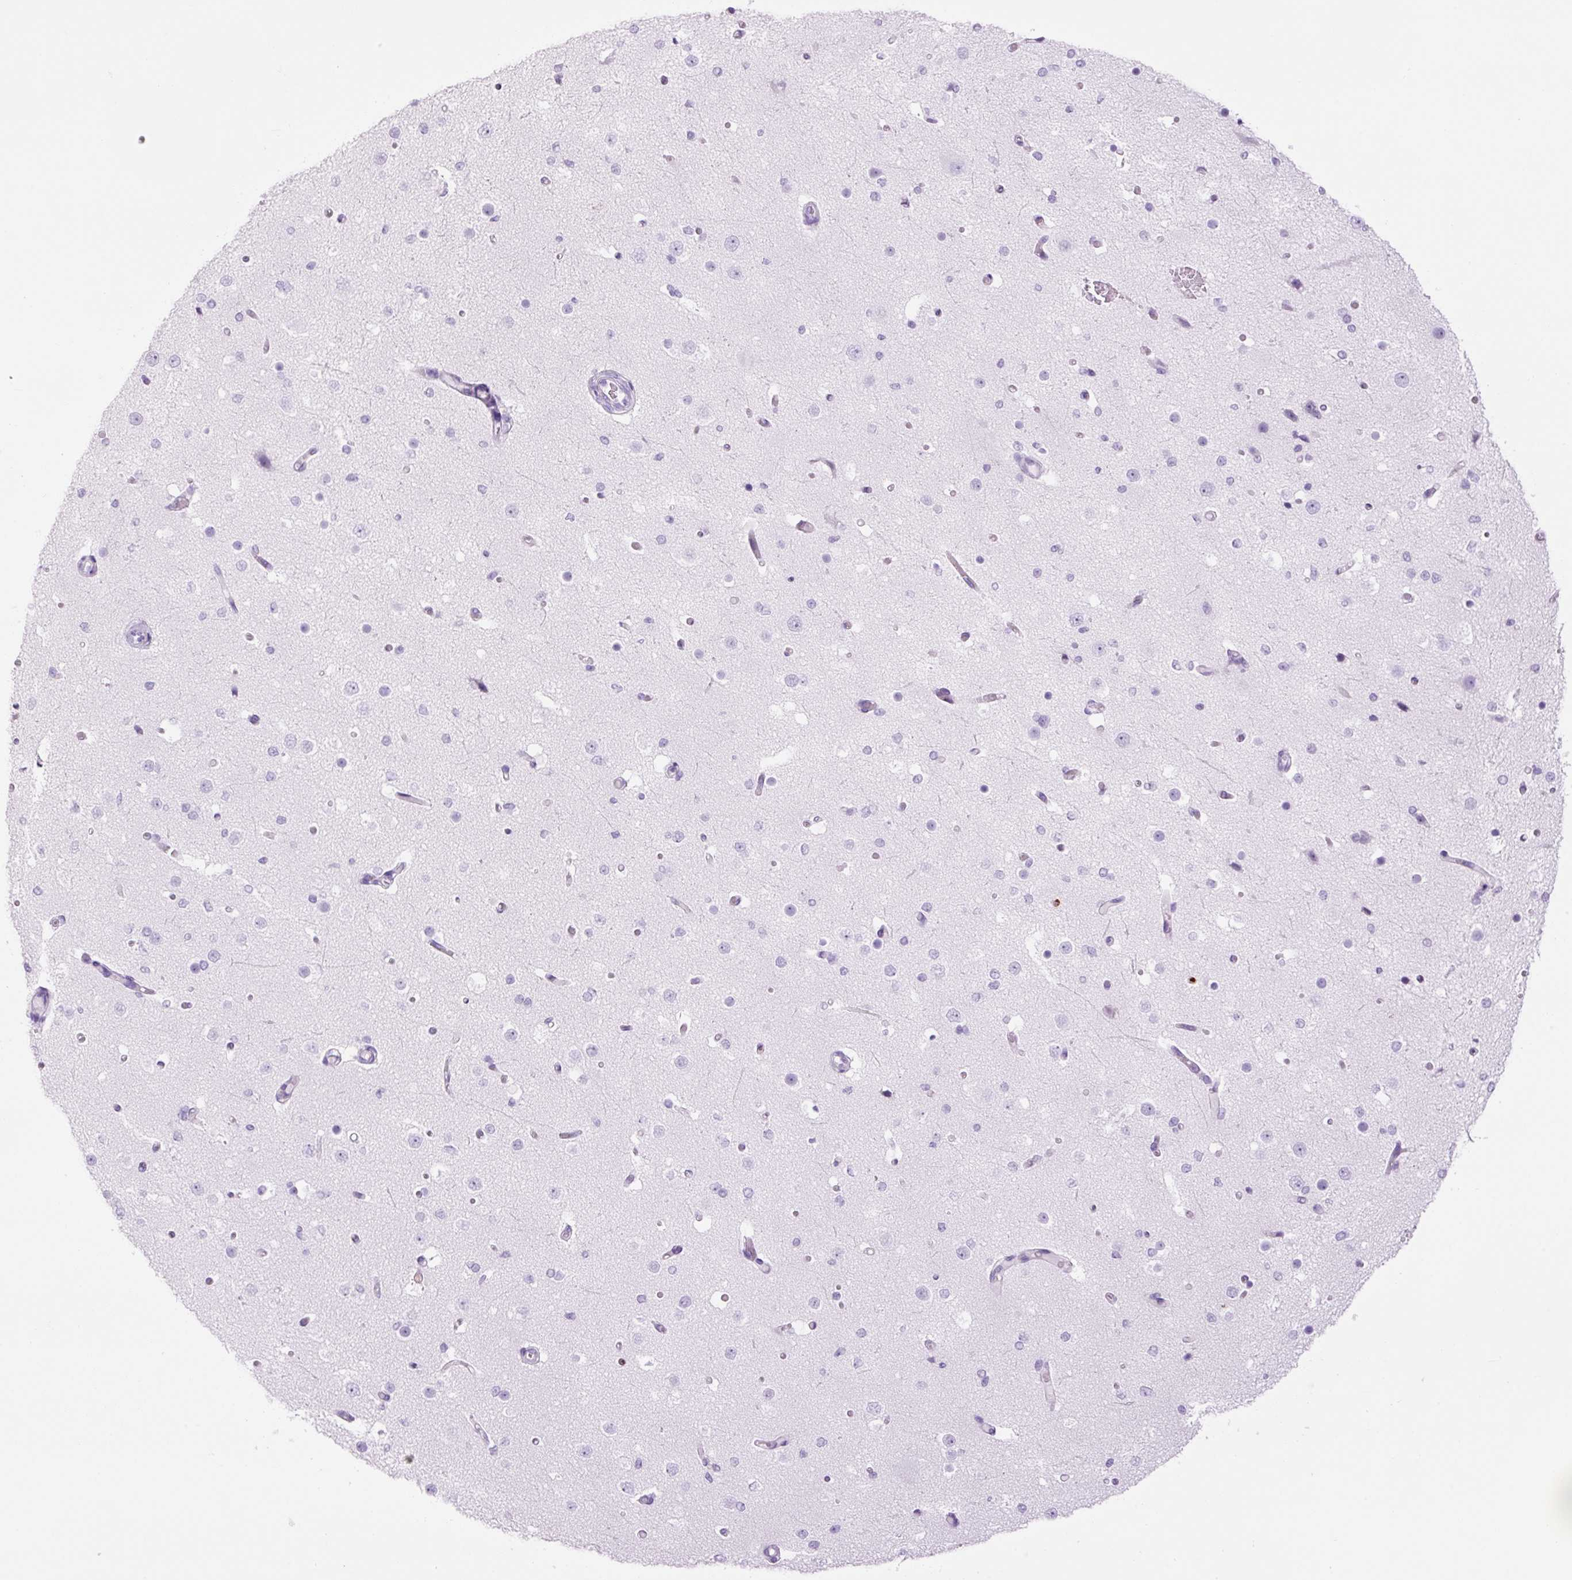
{"staining": {"intensity": "negative", "quantity": "none", "location": "none"}, "tissue": "cerebral cortex", "cell_type": "Endothelial cells", "image_type": "normal", "snomed": [{"axis": "morphology", "description": "Normal tissue, NOS"}, {"axis": "morphology", "description": "Inflammation, NOS"}, {"axis": "topography", "description": "Cerebral cortex"}], "caption": "DAB (3,3'-diaminobenzidine) immunohistochemical staining of unremarkable cerebral cortex demonstrates no significant expression in endothelial cells. (Stains: DAB immunohistochemistry with hematoxylin counter stain, Microscopy: brightfield microscopy at high magnification).", "gene": "LYZ", "patient": {"sex": "male", "age": 6}}